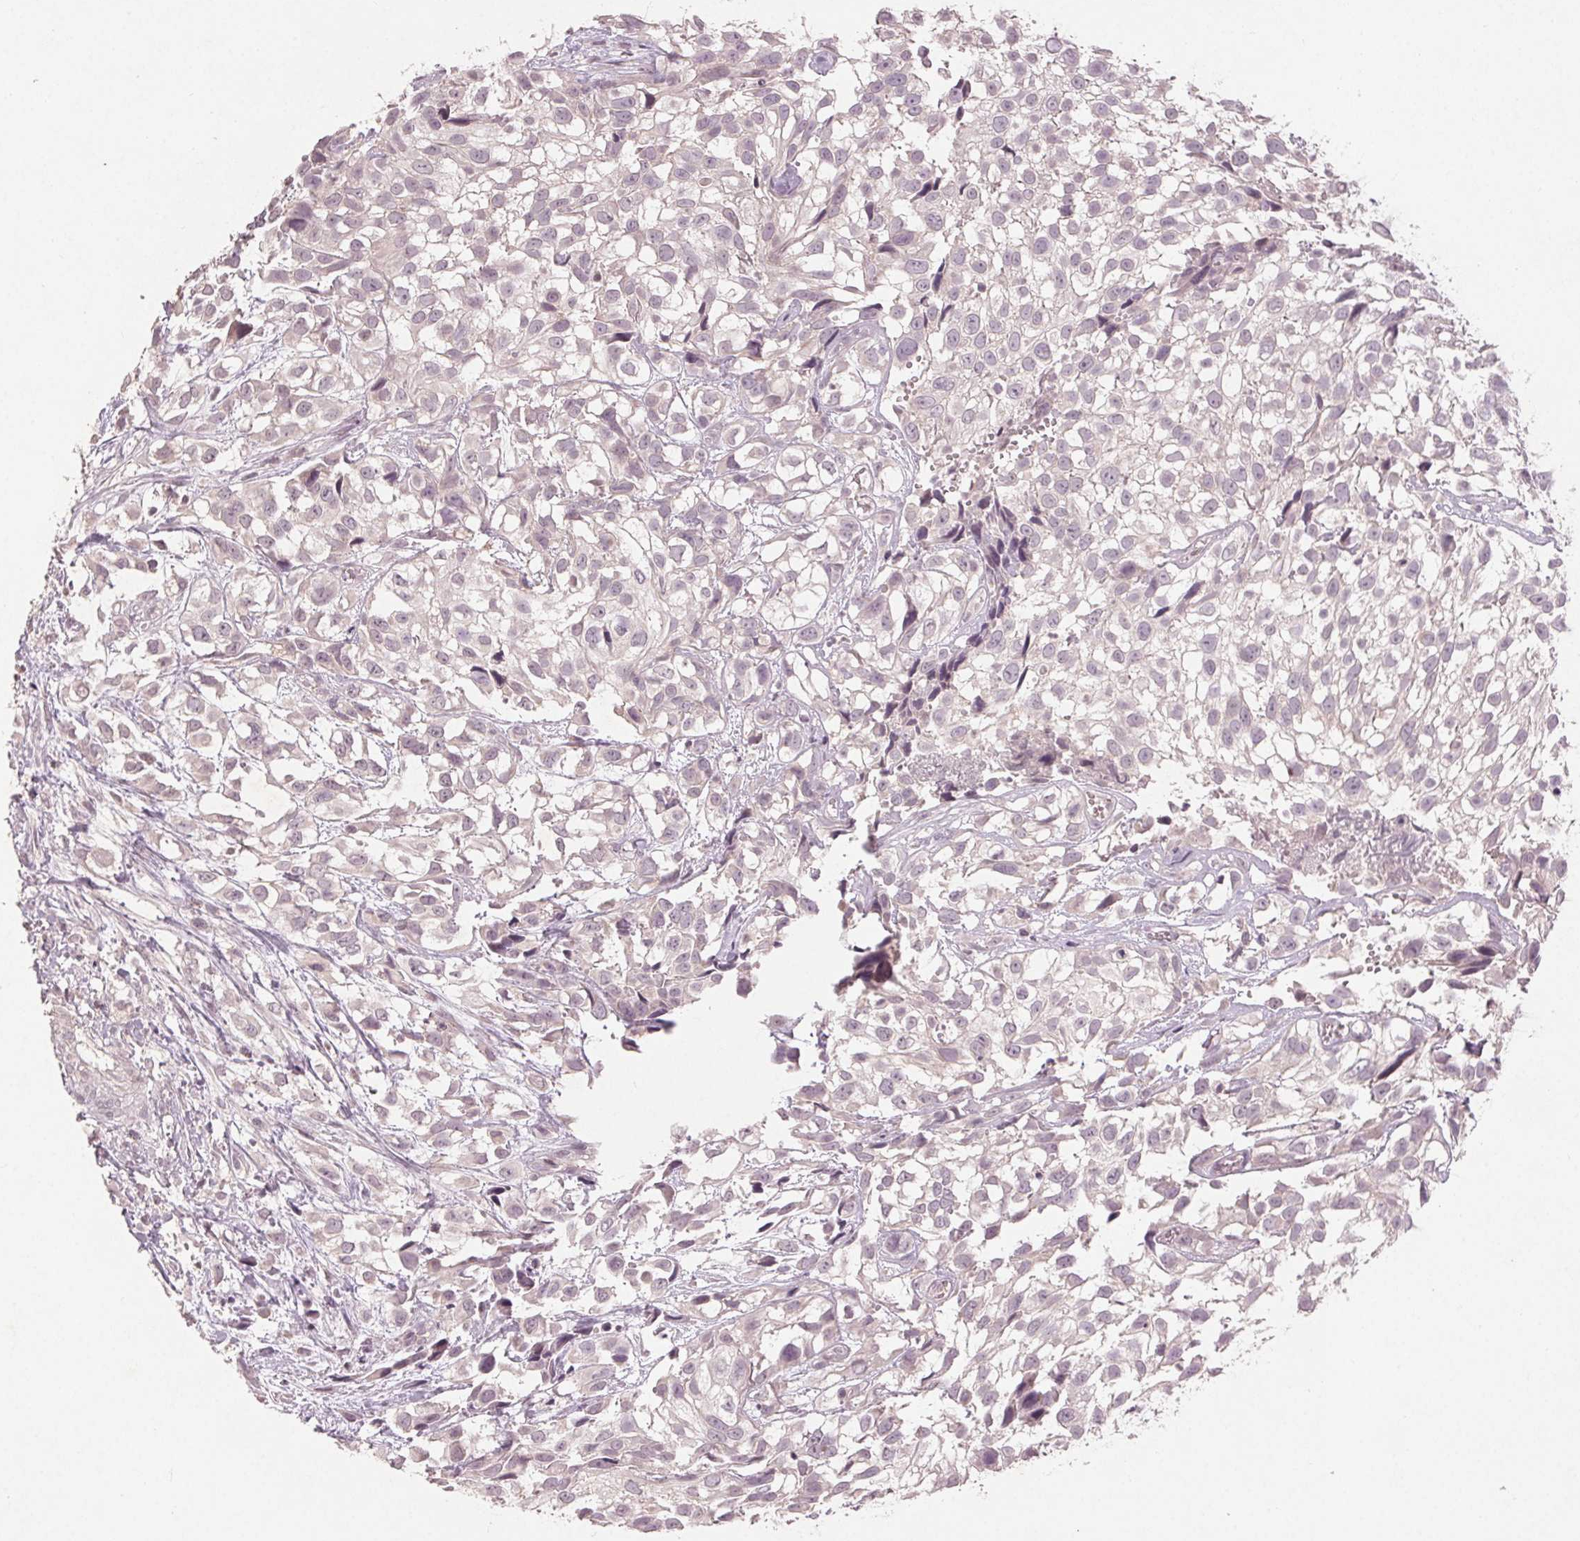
{"staining": {"intensity": "negative", "quantity": "none", "location": "none"}, "tissue": "urothelial cancer", "cell_type": "Tumor cells", "image_type": "cancer", "snomed": [{"axis": "morphology", "description": "Urothelial carcinoma, High grade"}, {"axis": "topography", "description": "Urinary bladder"}], "caption": "Immunohistochemistry (IHC) of high-grade urothelial carcinoma exhibits no staining in tumor cells.", "gene": "KLRC3", "patient": {"sex": "male", "age": 56}}